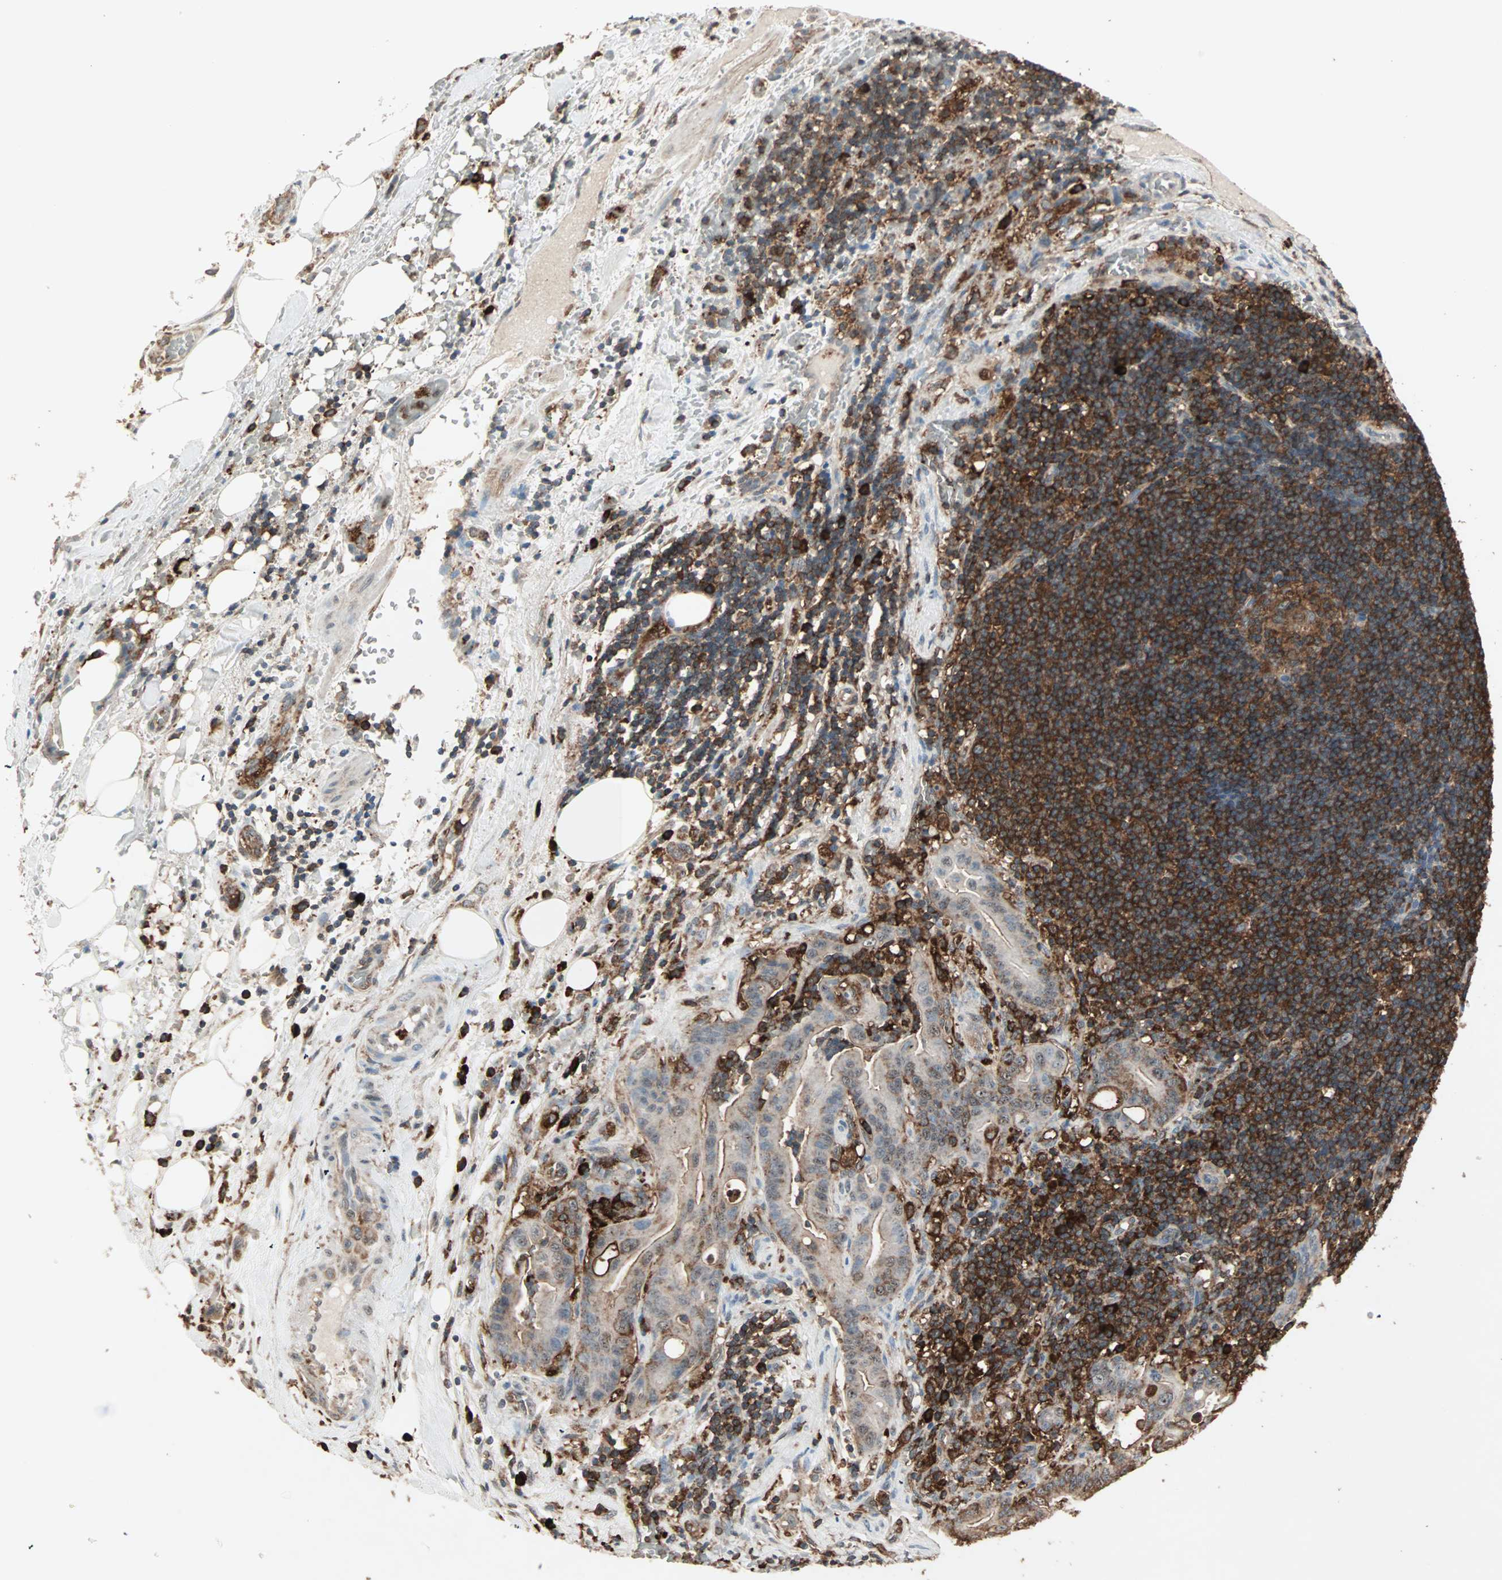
{"staining": {"intensity": "moderate", "quantity": "<25%", "location": "cytoplasmic/membranous,nuclear"}, "tissue": "liver cancer", "cell_type": "Tumor cells", "image_type": "cancer", "snomed": [{"axis": "morphology", "description": "Cholangiocarcinoma"}, {"axis": "topography", "description": "Liver"}], "caption": "The immunohistochemical stain shows moderate cytoplasmic/membranous and nuclear expression in tumor cells of liver cancer tissue.", "gene": "MMP3", "patient": {"sex": "female", "age": 68}}